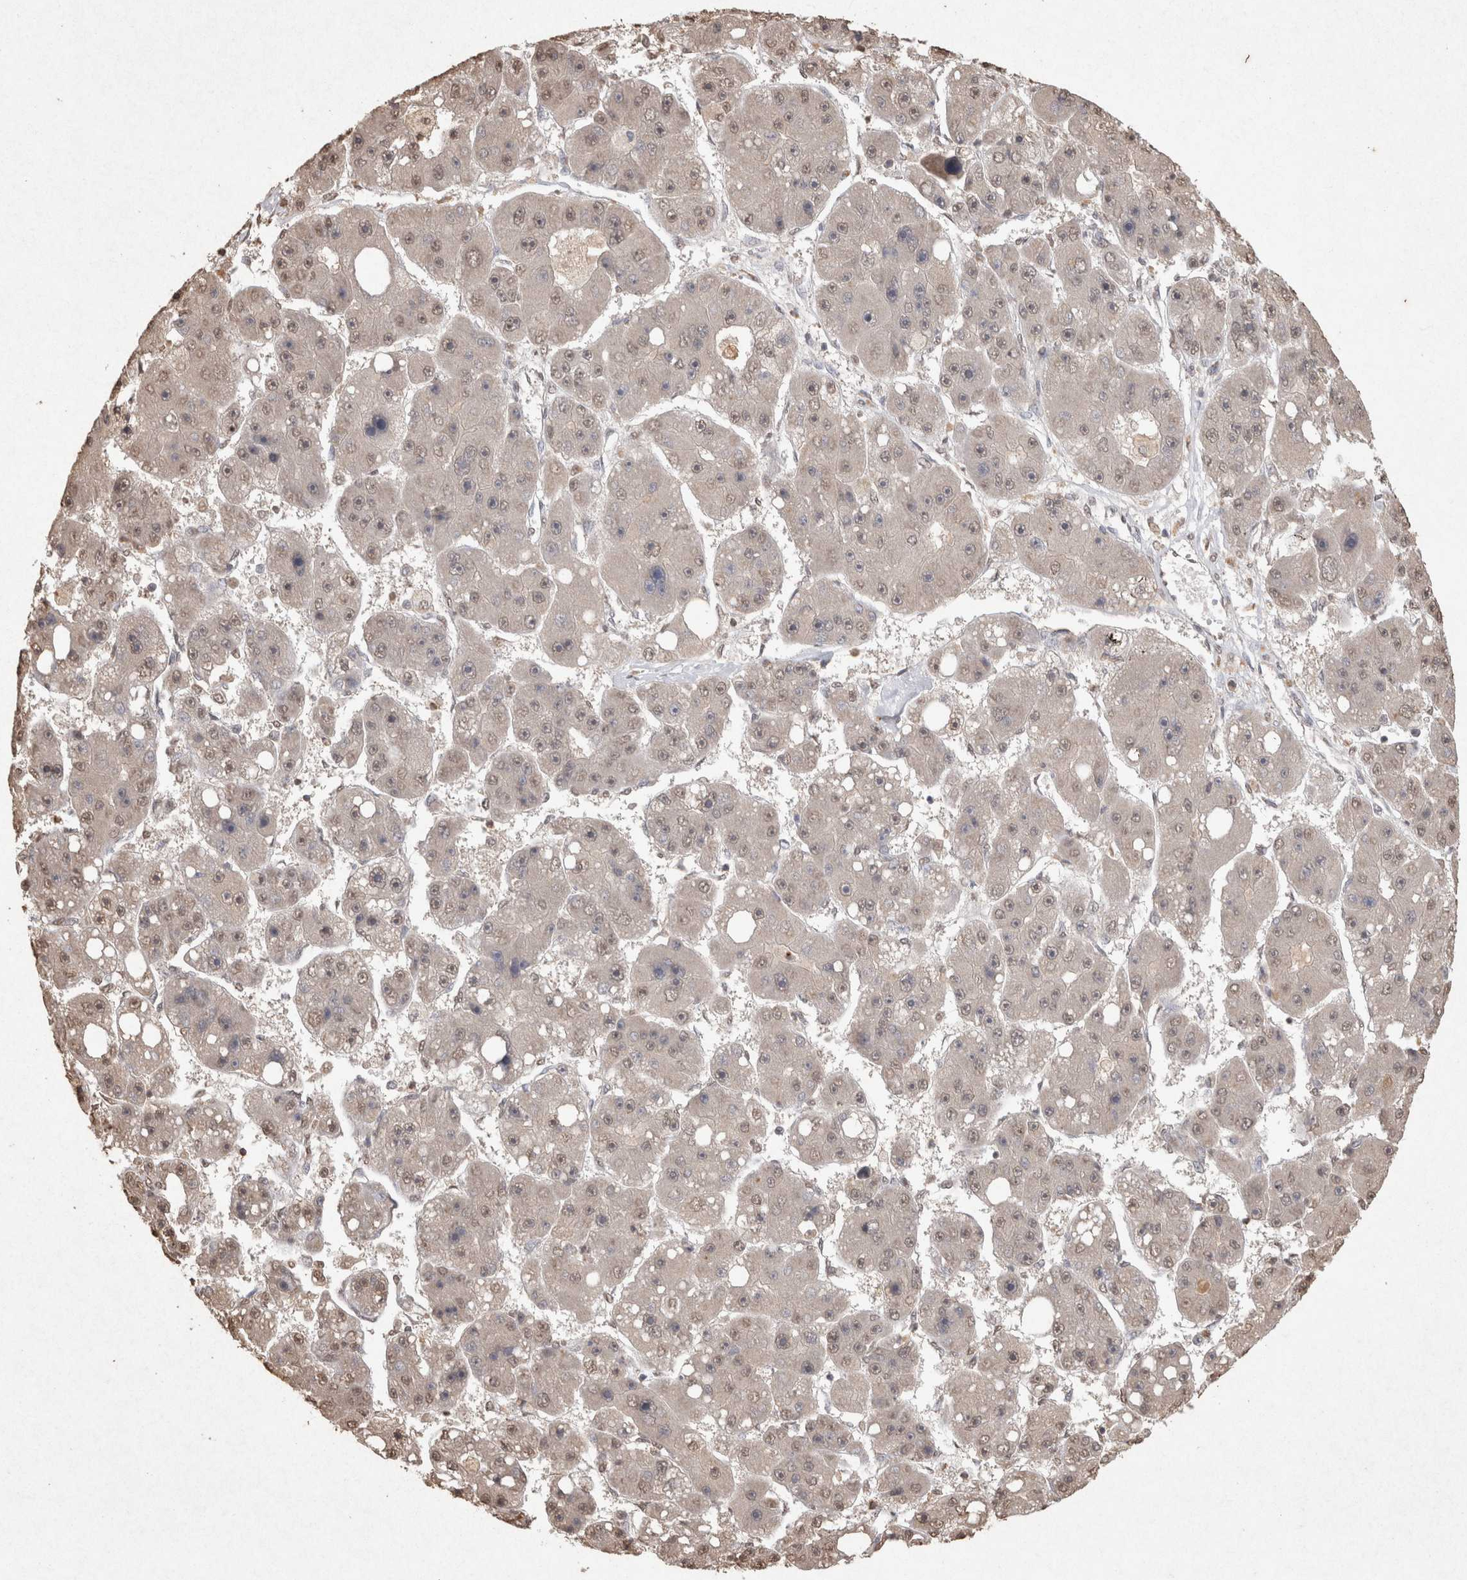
{"staining": {"intensity": "weak", "quantity": "25%-75%", "location": "nuclear"}, "tissue": "liver cancer", "cell_type": "Tumor cells", "image_type": "cancer", "snomed": [{"axis": "morphology", "description": "Carcinoma, Hepatocellular, NOS"}, {"axis": "topography", "description": "Liver"}], "caption": "A photomicrograph of hepatocellular carcinoma (liver) stained for a protein exhibits weak nuclear brown staining in tumor cells.", "gene": "MLX", "patient": {"sex": "female", "age": 61}}